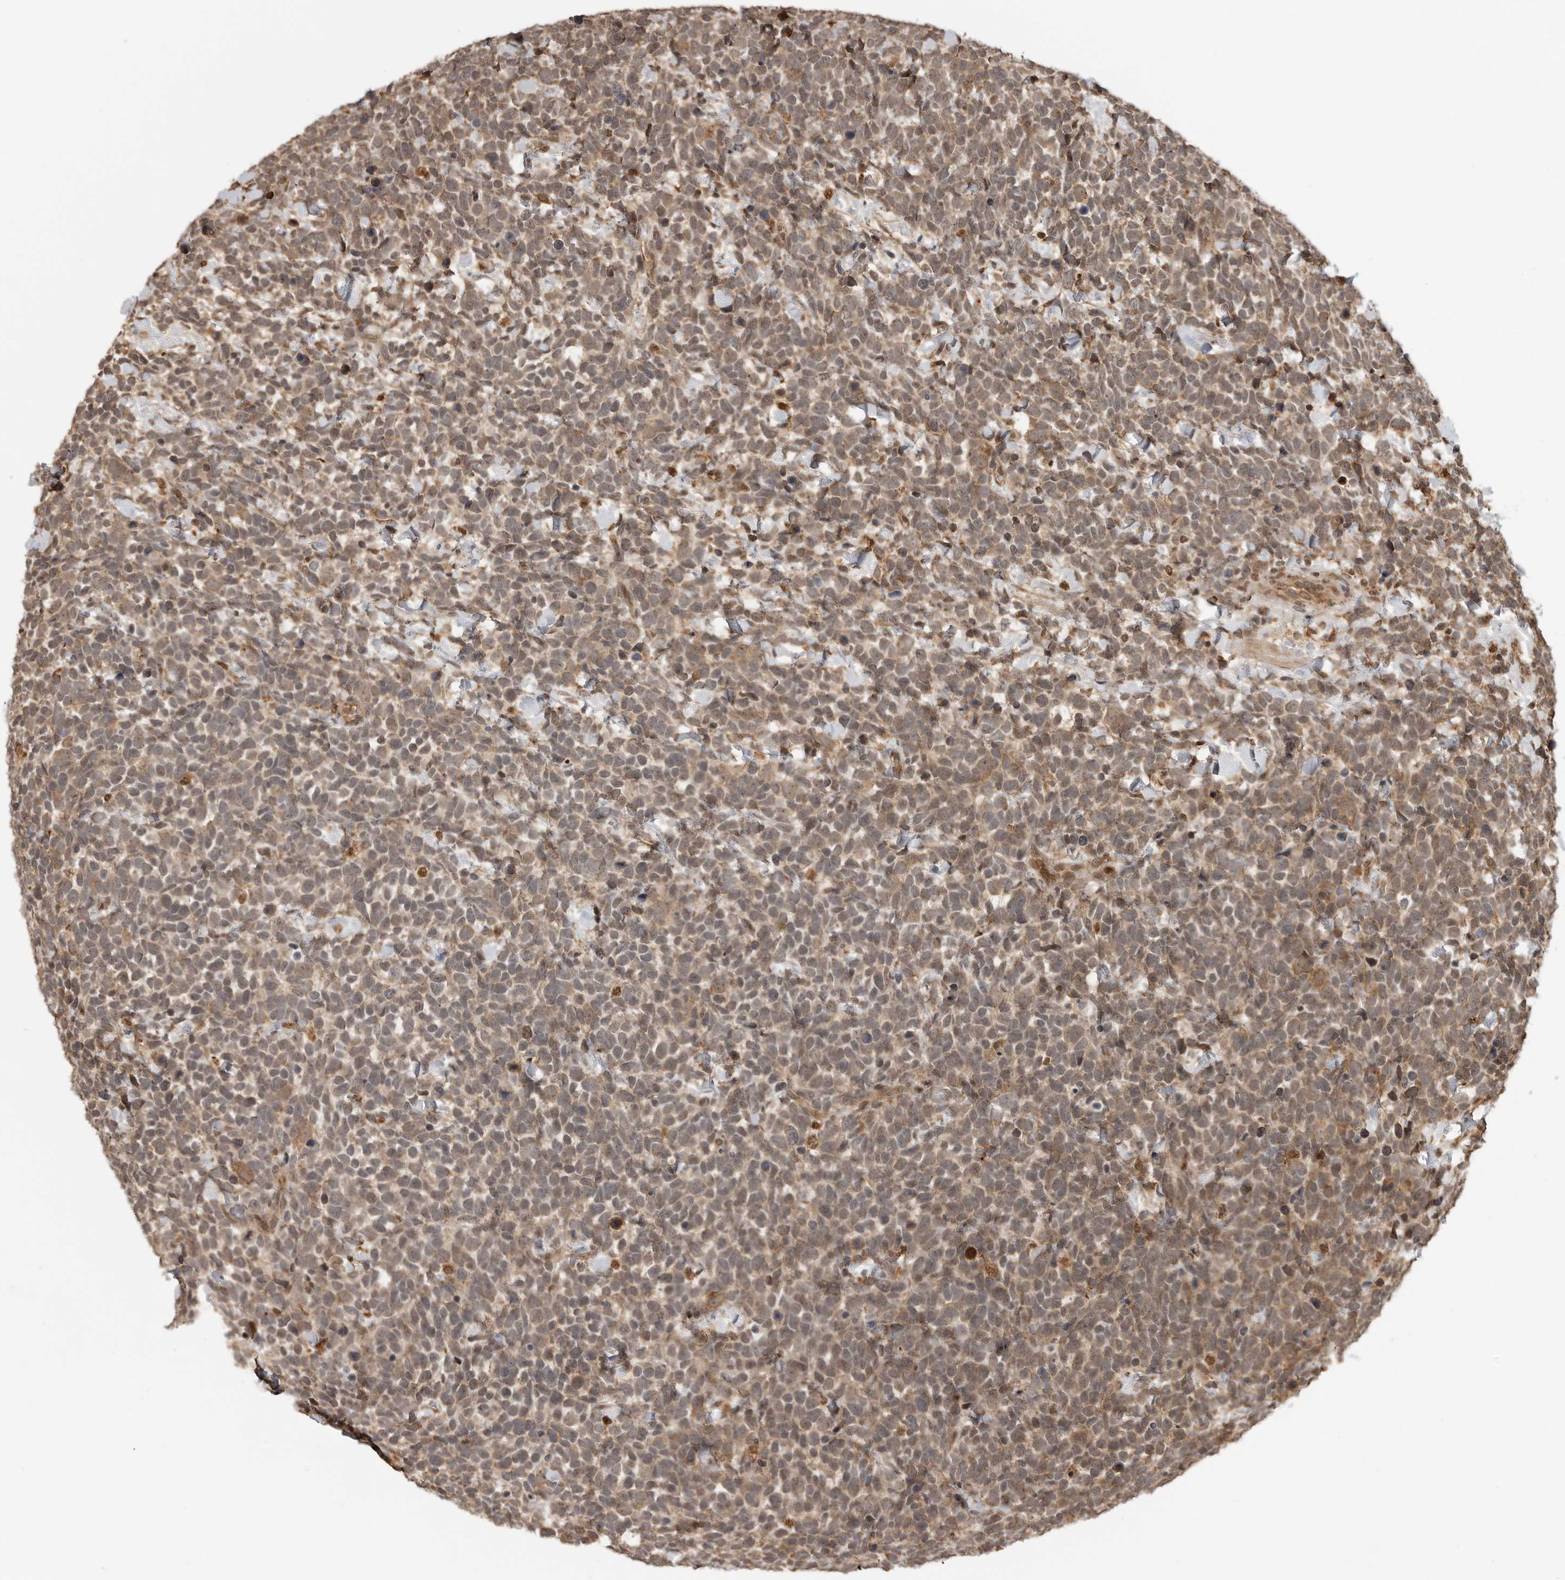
{"staining": {"intensity": "weak", "quantity": ">75%", "location": "cytoplasmic/membranous"}, "tissue": "urothelial cancer", "cell_type": "Tumor cells", "image_type": "cancer", "snomed": [{"axis": "morphology", "description": "Urothelial carcinoma, High grade"}, {"axis": "topography", "description": "Urinary bladder"}], "caption": "High-power microscopy captured an immunohistochemistry (IHC) image of urothelial cancer, revealing weak cytoplasmic/membranous staining in about >75% of tumor cells.", "gene": "BMP2K", "patient": {"sex": "female", "age": 82}}